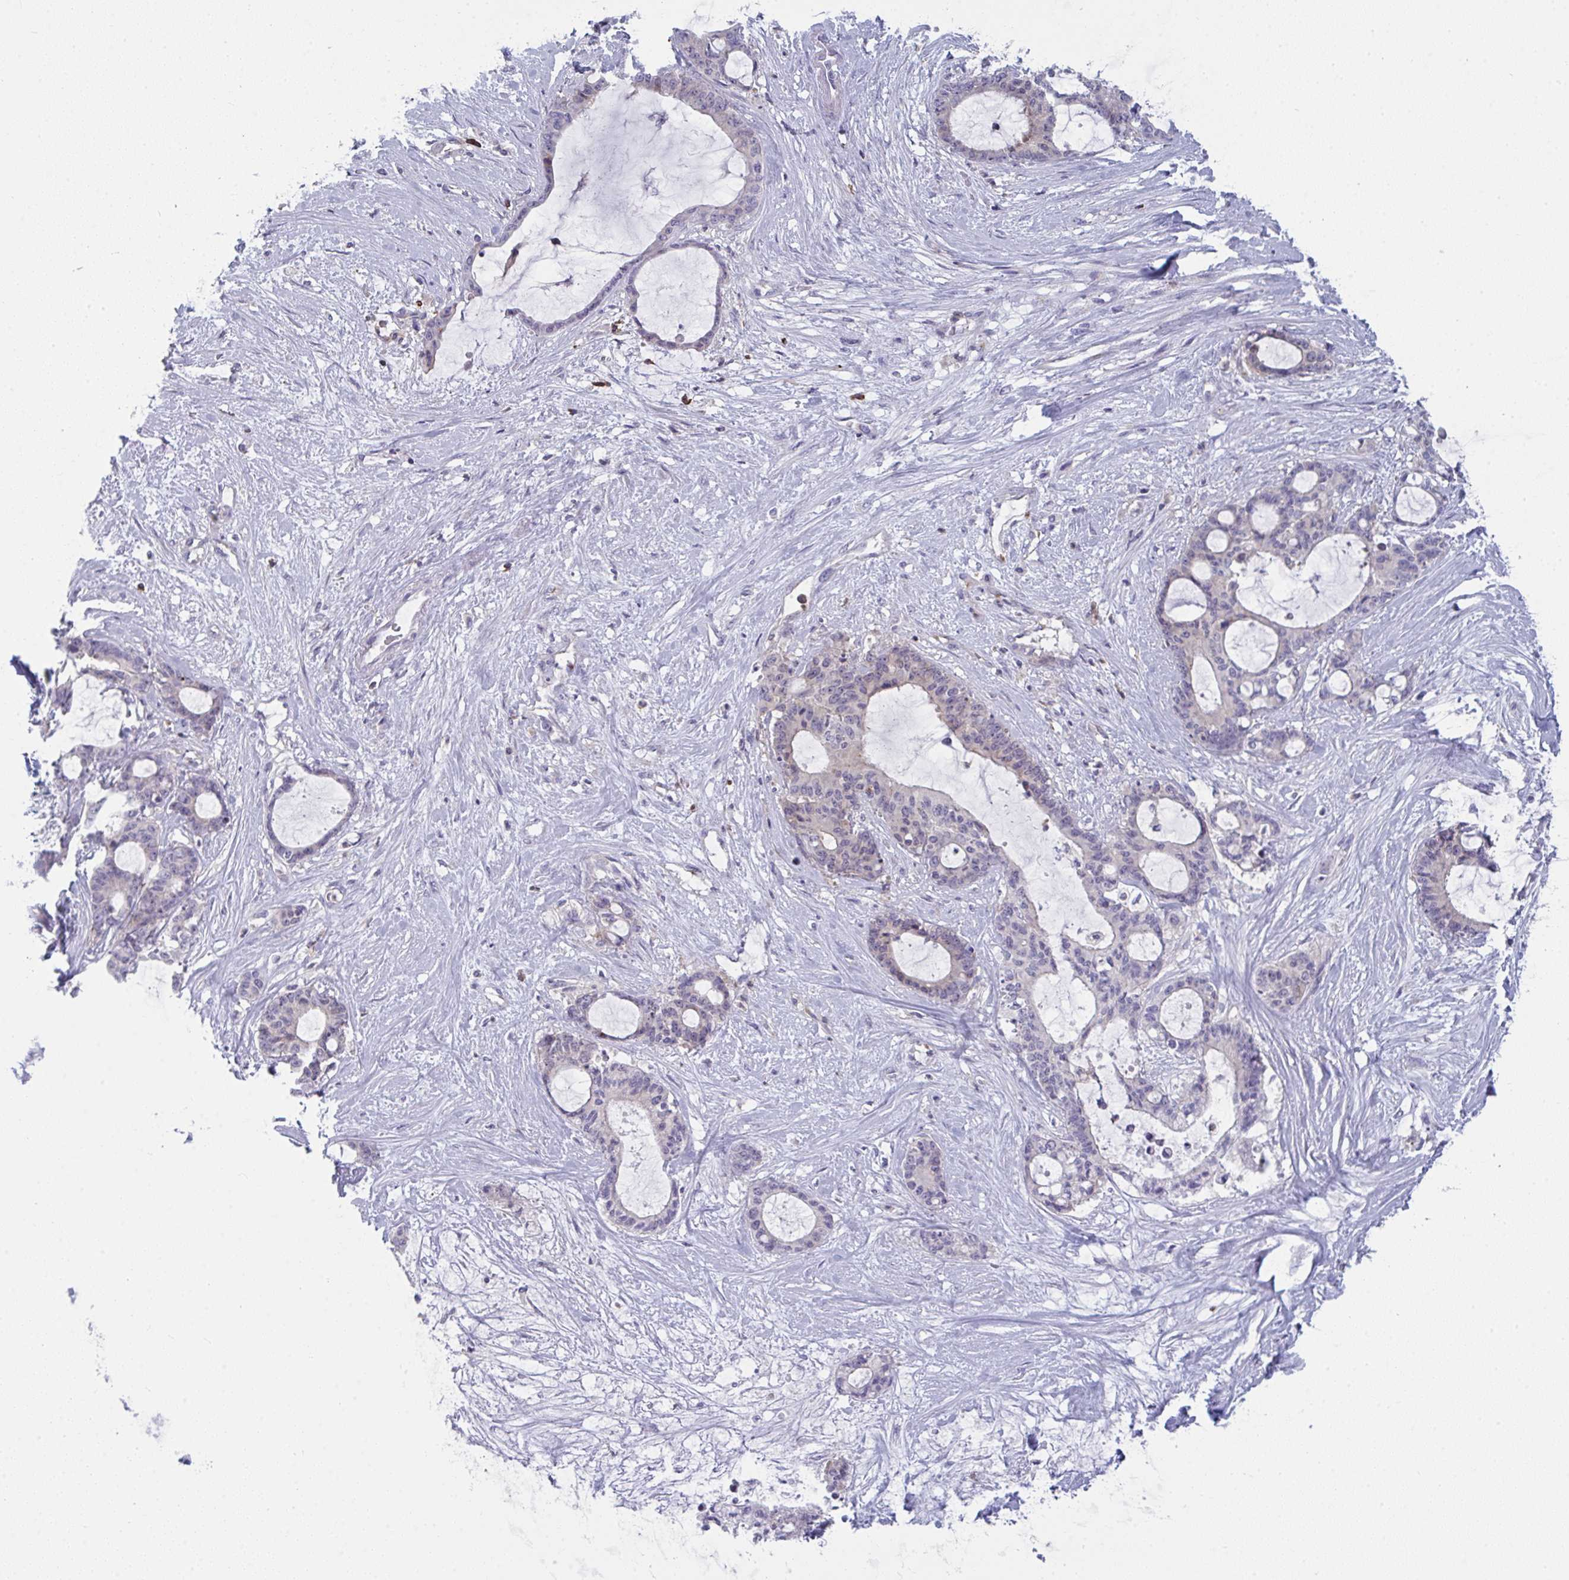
{"staining": {"intensity": "negative", "quantity": "none", "location": "none"}, "tissue": "liver cancer", "cell_type": "Tumor cells", "image_type": "cancer", "snomed": [{"axis": "morphology", "description": "Normal tissue, NOS"}, {"axis": "morphology", "description": "Cholangiocarcinoma"}, {"axis": "topography", "description": "Liver"}, {"axis": "topography", "description": "Peripheral nerve tissue"}], "caption": "Micrograph shows no significant protein positivity in tumor cells of liver cancer (cholangiocarcinoma).", "gene": "CD80", "patient": {"sex": "female", "age": 73}}